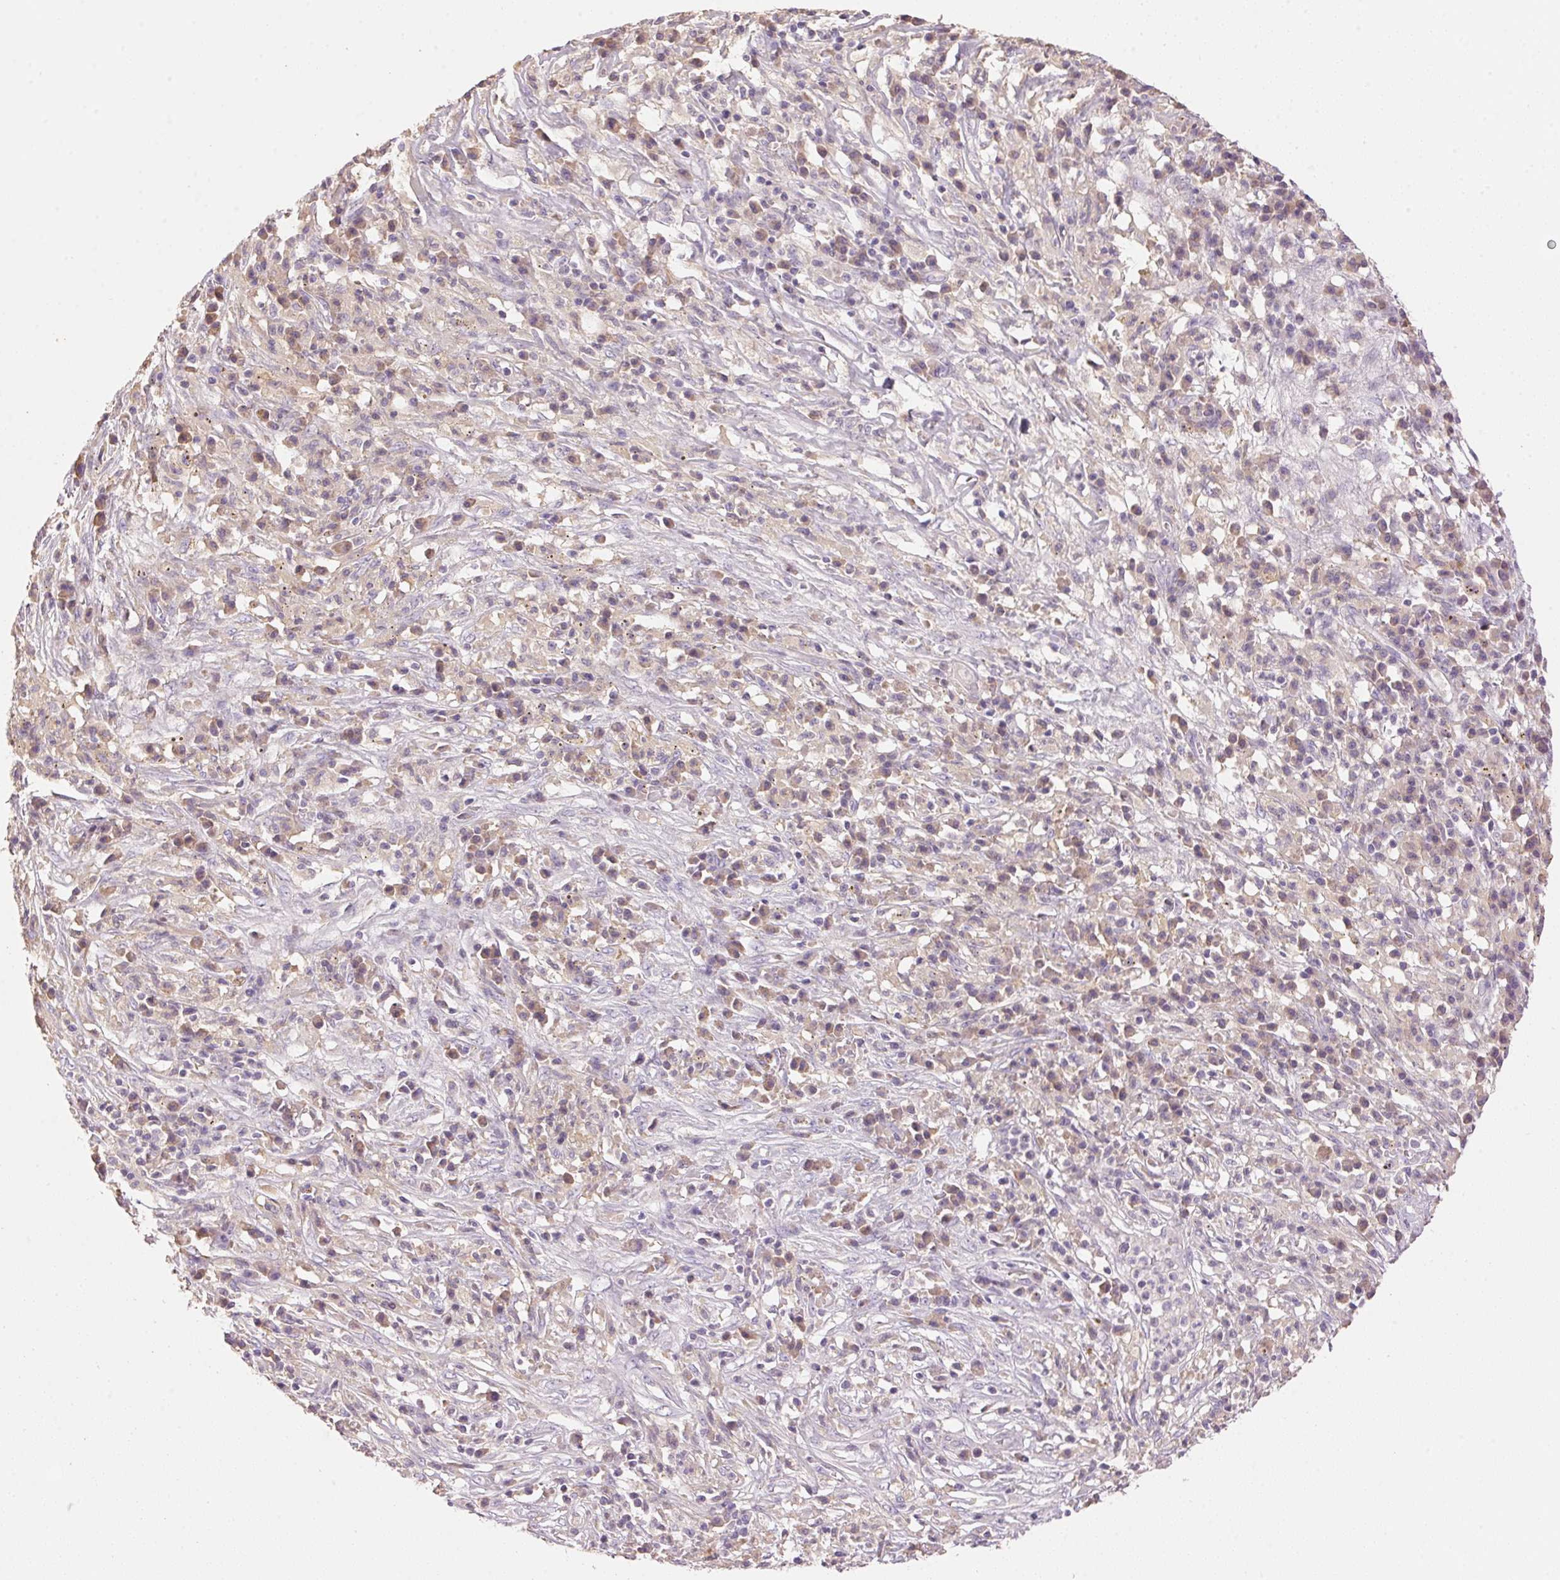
{"staining": {"intensity": "weak", "quantity": "<25%", "location": "cytoplasmic/membranous"}, "tissue": "melanoma", "cell_type": "Tumor cells", "image_type": "cancer", "snomed": [{"axis": "morphology", "description": "Malignant melanoma, NOS"}, {"axis": "topography", "description": "Skin"}], "caption": "IHC histopathology image of neoplastic tissue: human melanoma stained with DAB exhibits no significant protein staining in tumor cells.", "gene": "LYZL6", "patient": {"sex": "female", "age": 91}}